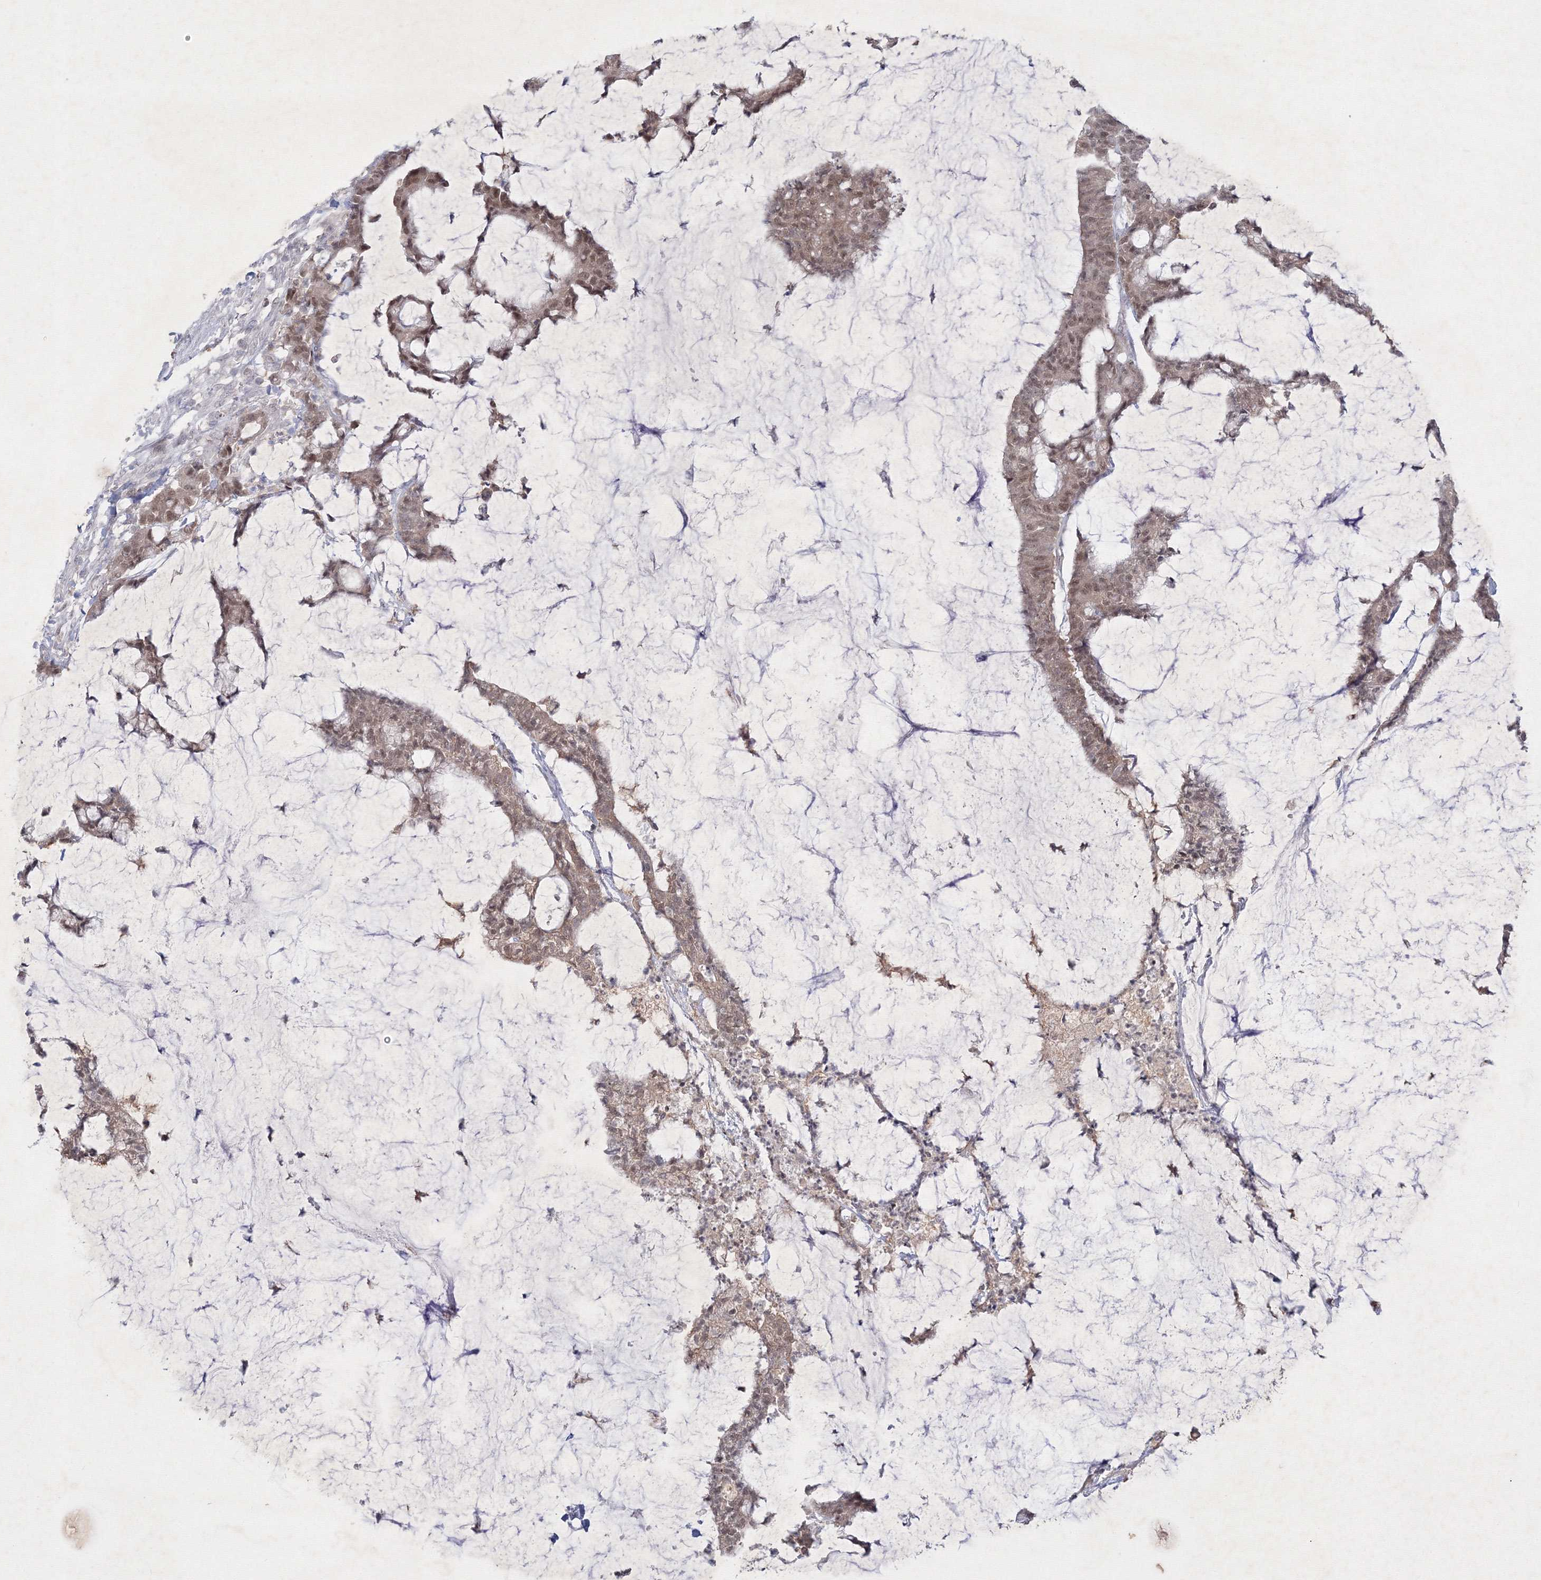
{"staining": {"intensity": "moderate", "quantity": "25%-75%", "location": "nuclear"}, "tissue": "colorectal cancer", "cell_type": "Tumor cells", "image_type": "cancer", "snomed": [{"axis": "morphology", "description": "Adenocarcinoma, NOS"}, {"axis": "topography", "description": "Colon"}], "caption": "Moderate nuclear positivity is present in approximately 25%-75% of tumor cells in colorectal adenocarcinoma.", "gene": "NXPE3", "patient": {"sex": "female", "age": 84}}